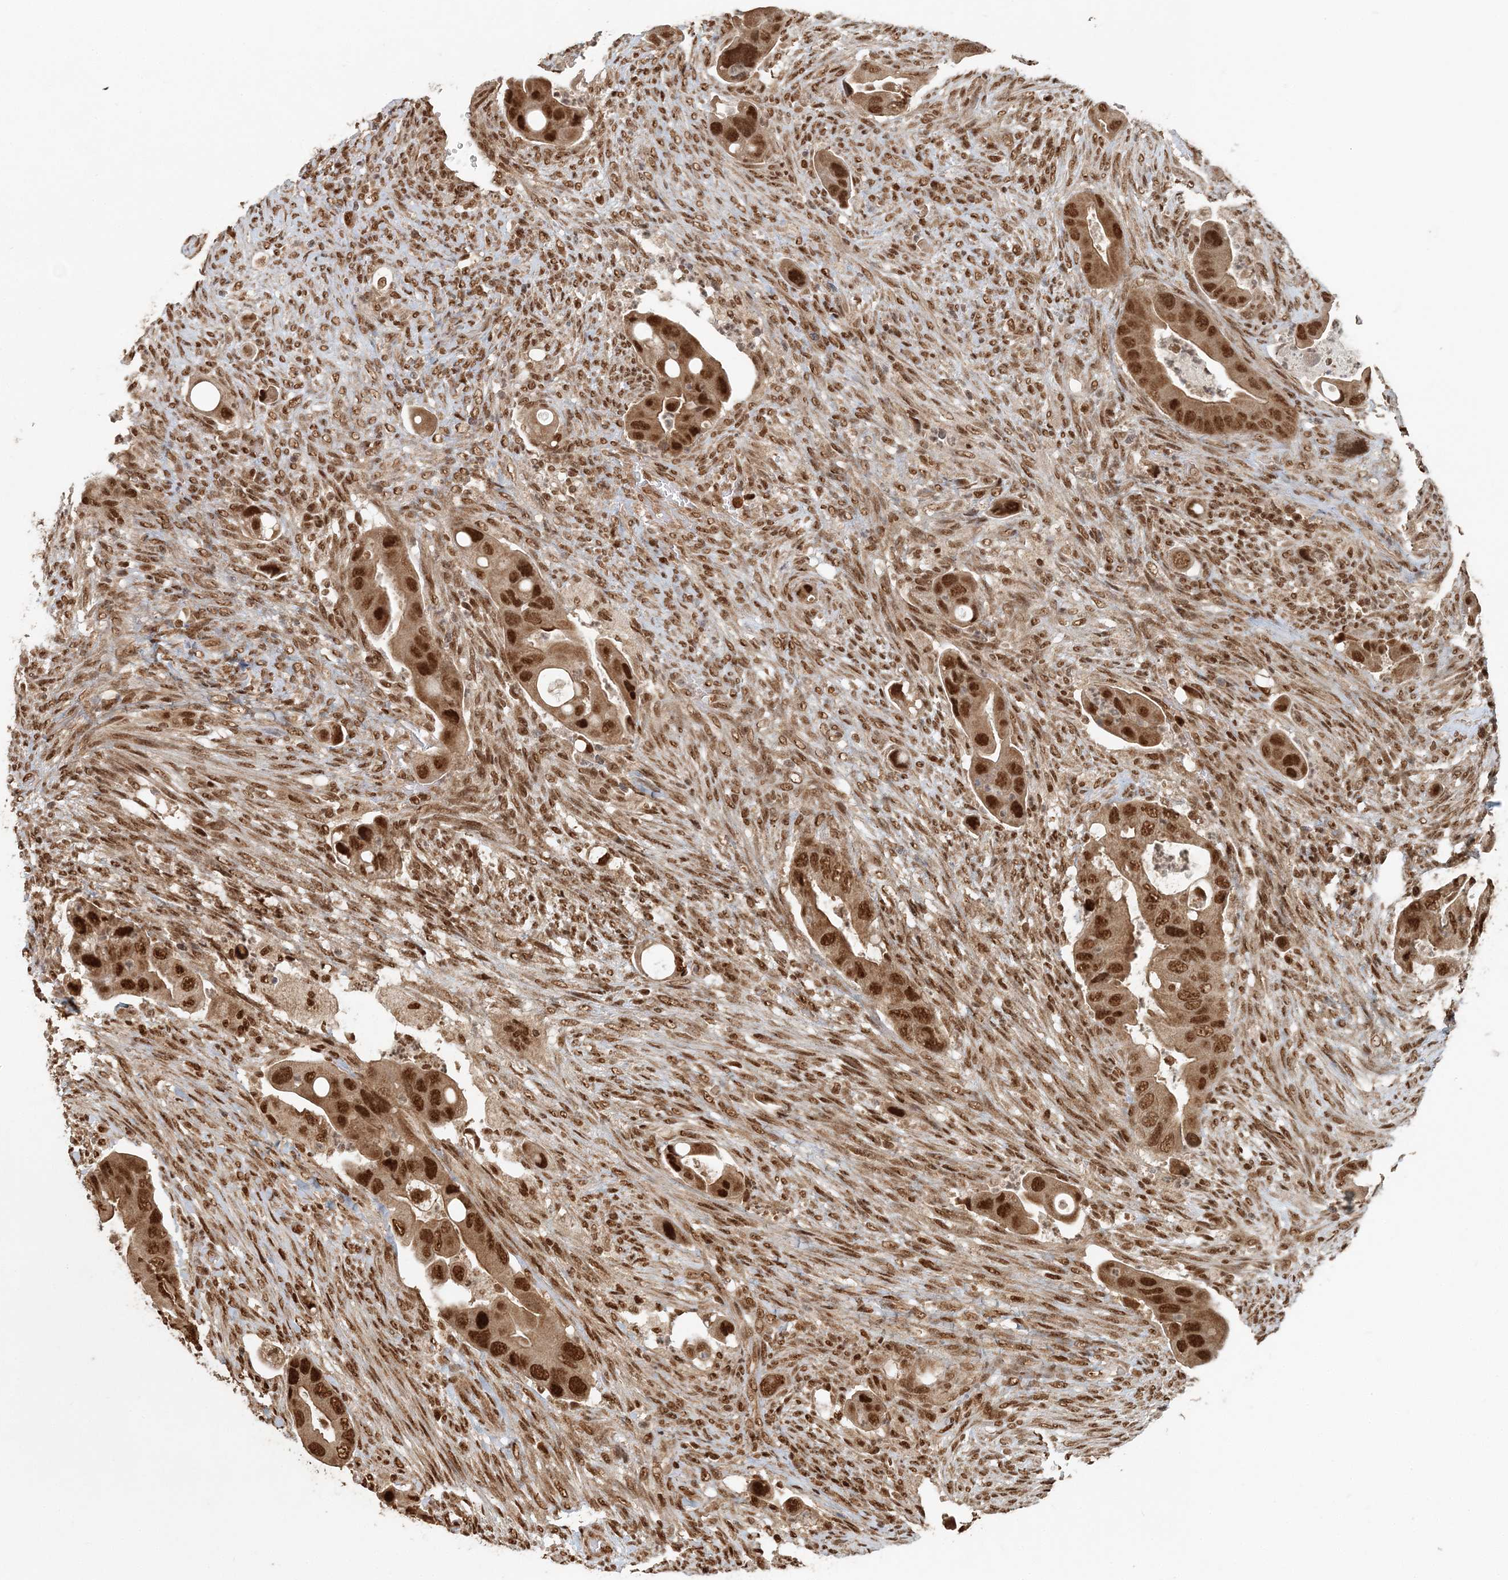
{"staining": {"intensity": "moderate", "quantity": ">75%", "location": "cytoplasmic/membranous,nuclear"}, "tissue": "colorectal cancer", "cell_type": "Tumor cells", "image_type": "cancer", "snomed": [{"axis": "morphology", "description": "Adenocarcinoma, NOS"}, {"axis": "topography", "description": "Rectum"}], "caption": "High-power microscopy captured an immunohistochemistry photomicrograph of colorectal cancer (adenocarcinoma), revealing moderate cytoplasmic/membranous and nuclear staining in approximately >75% of tumor cells.", "gene": "ARHGAP35", "patient": {"sex": "female", "age": 57}}